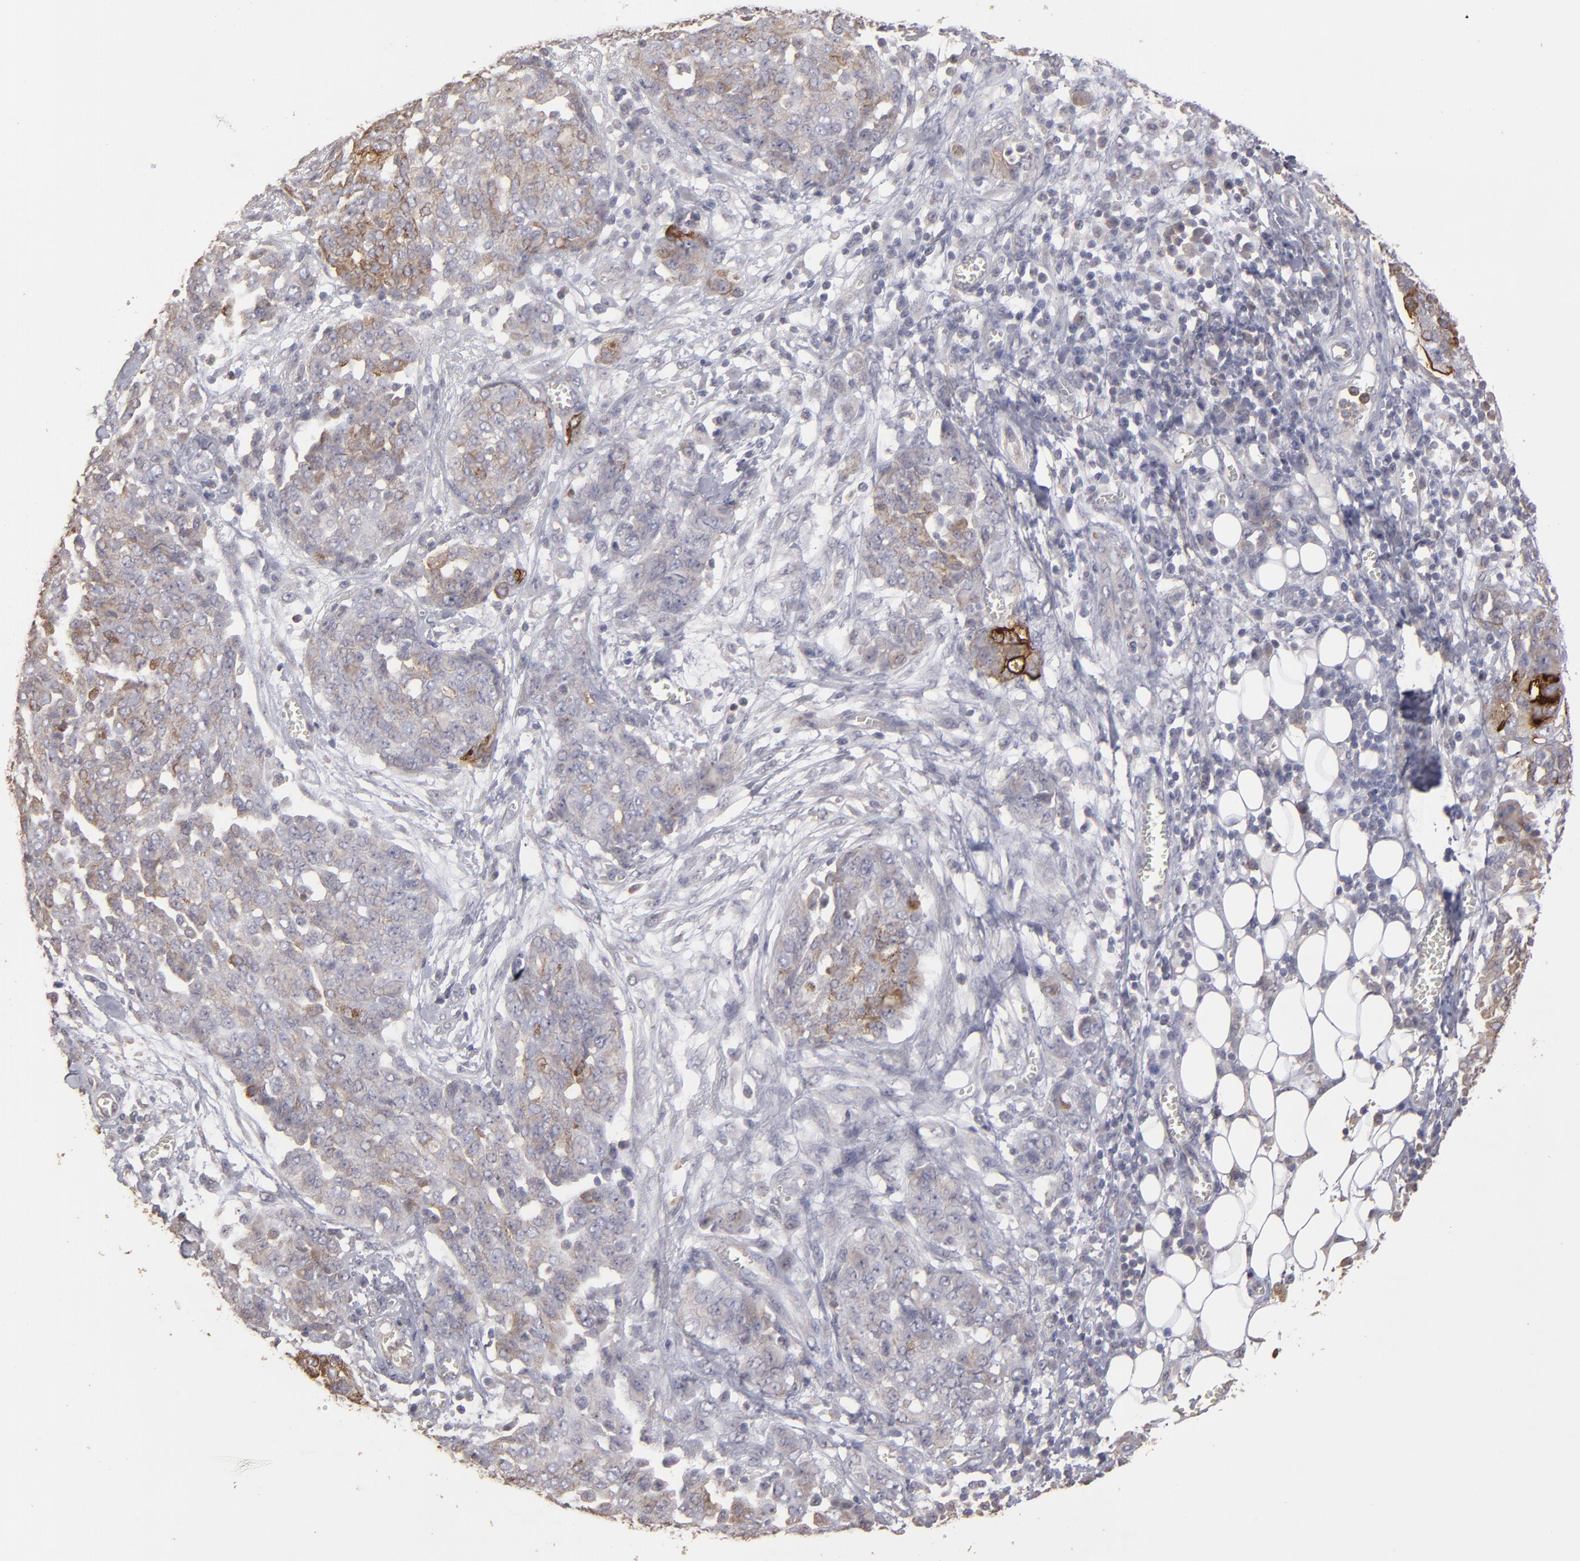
{"staining": {"intensity": "moderate", "quantity": "25%-75%", "location": "cytoplasmic/membranous"}, "tissue": "ovarian cancer", "cell_type": "Tumor cells", "image_type": "cancer", "snomed": [{"axis": "morphology", "description": "Cystadenocarcinoma, serous, NOS"}, {"axis": "topography", "description": "Soft tissue"}, {"axis": "topography", "description": "Ovary"}], "caption": "Immunohistochemical staining of human serous cystadenocarcinoma (ovarian) reveals medium levels of moderate cytoplasmic/membranous protein staining in about 25%-75% of tumor cells. (DAB IHC with brightfield microscopy, high magnification).", "gene": "CD55", "patient": {"sex": "female", "age": 57}}